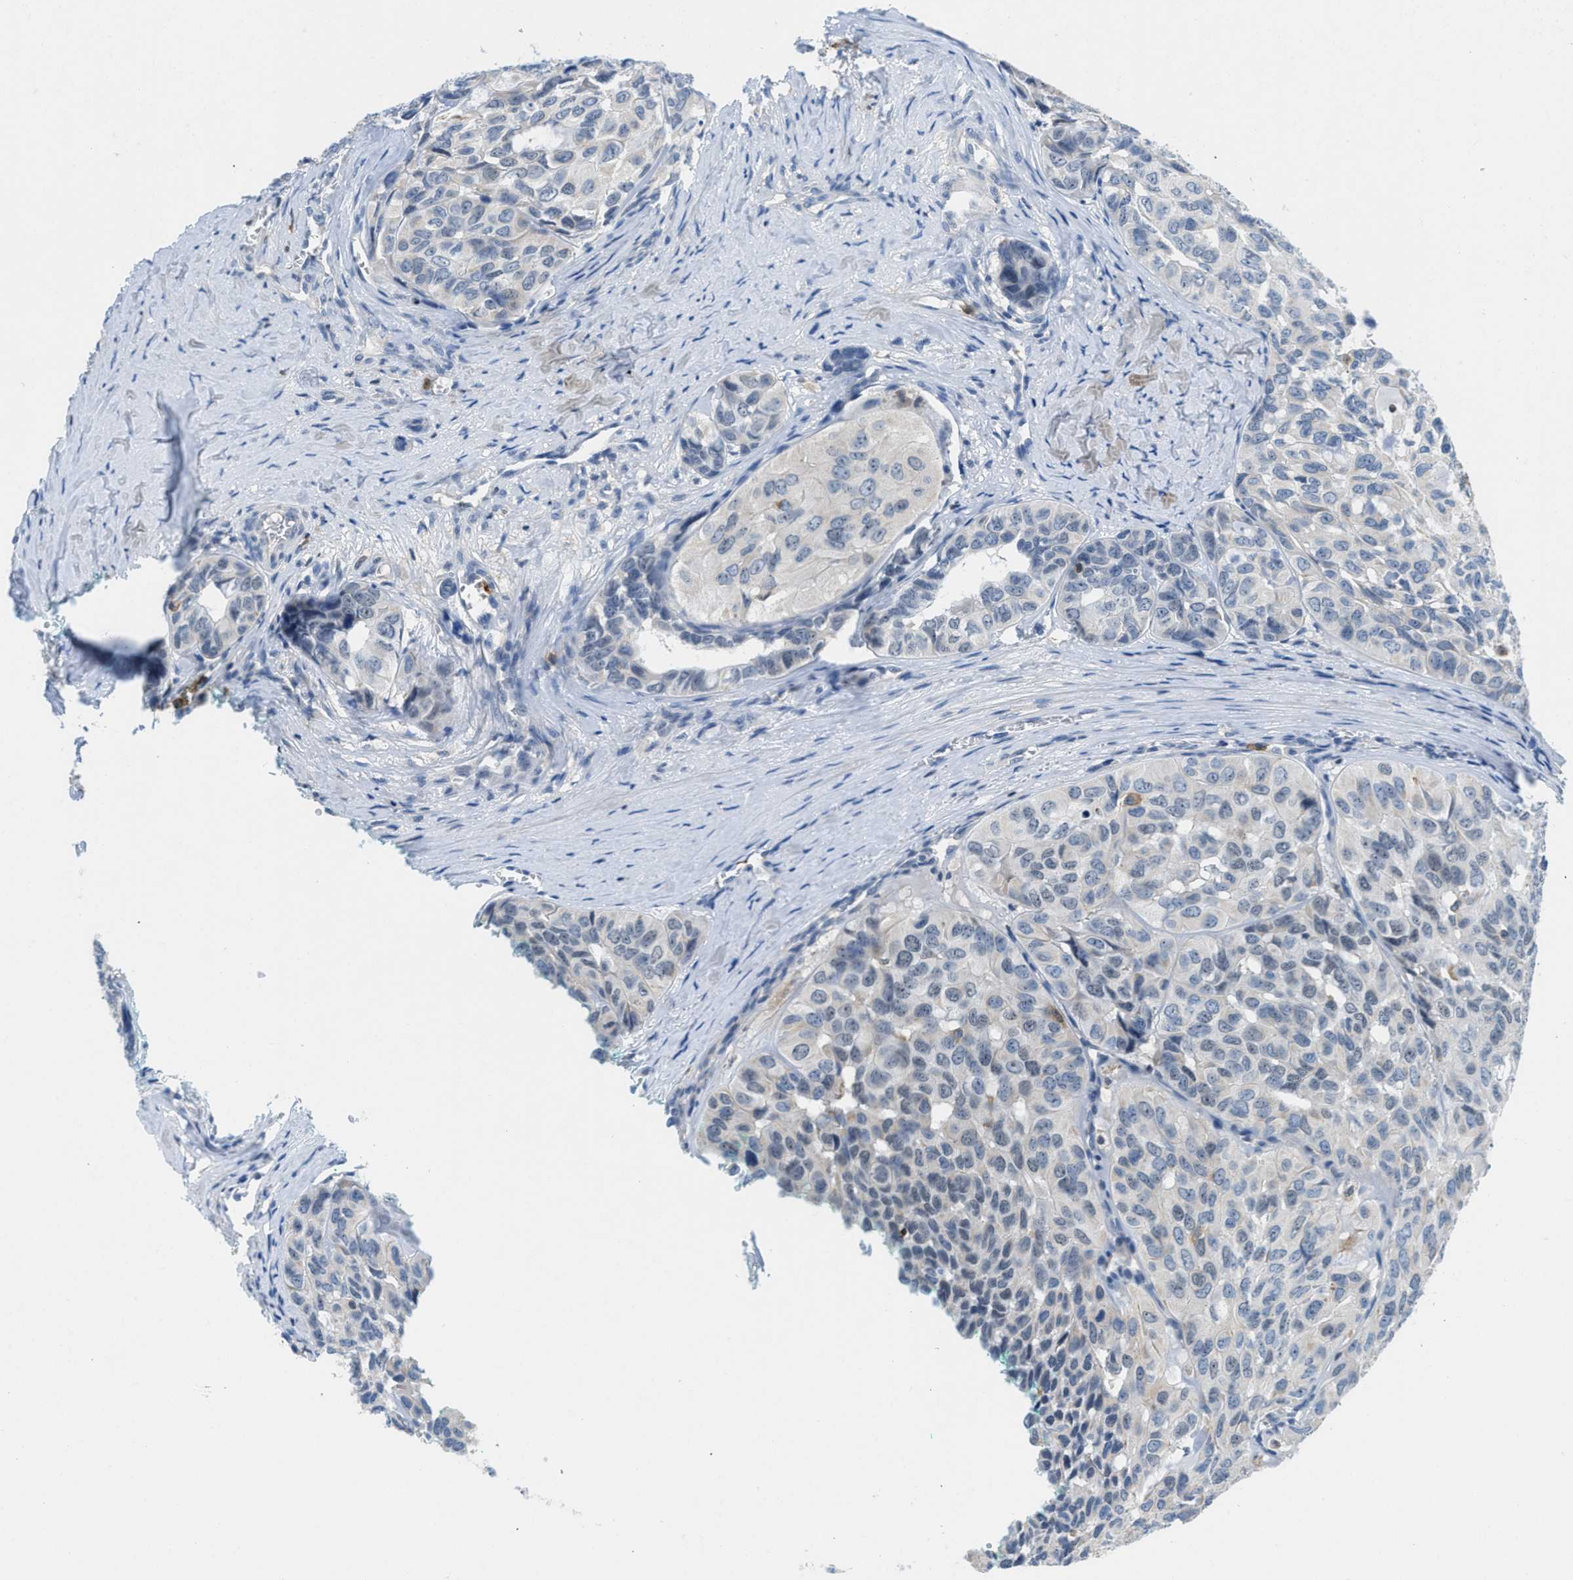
{"staining": {"intensity": "negative", "quantity": "none", "location": "none"}, "tissue": "head and neck cancer", "cell_type": "Tumor cells", "image_type": "cancer", "snomed": [{"axis": "morphology", "description": "Adenocarcinoma, NOS"}, {"axis": "topography", "description": "Salivary gland, NOS"}, {"axis": "topography", "description": "Head-Neck"}], "caption": "This is an immunohistochemistry (IHC) photomicrograph of human head and neck adenocarcinoma. There is no staining in tumor cells.", "gene": "FAM151A", "patient": {"sex": "female", "age": 76}}